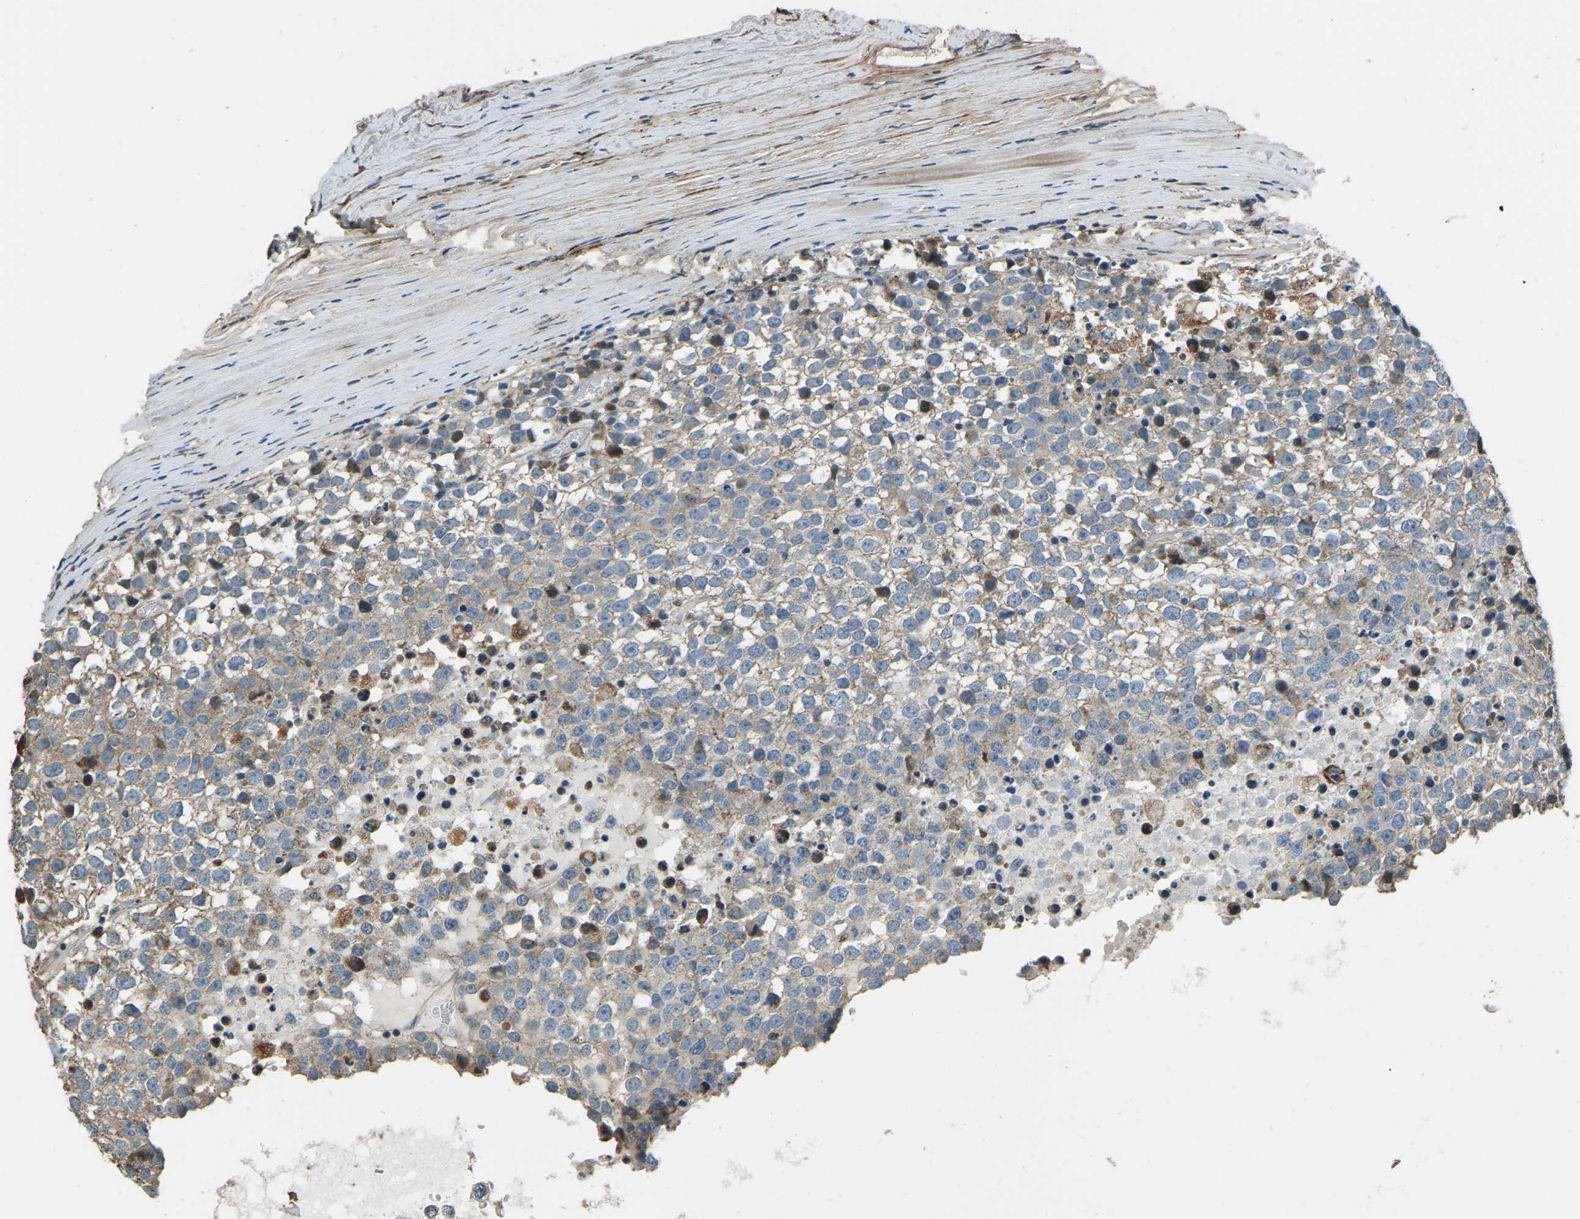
{"staining": {"intensity": "weak", "quantity": ">75%", "location": "cytoplasmic/membranous"}, "tissue": "testis cancer", "cell_type": "Tumor cells", "image_type": "cancer", "snomed": [{"axis": "morphology", "description": "Seminoma, NOS"}, {"axis": "topography", "description": "Testis"}], "caption": "Brown immunohistochemical staining in human seminoma (testis) exhibits weak cytoplasmic/membranous expression in about >75% of tumor cells.", "gene": "COL3A1", "patient": {"sex": "male", "age": 65}}